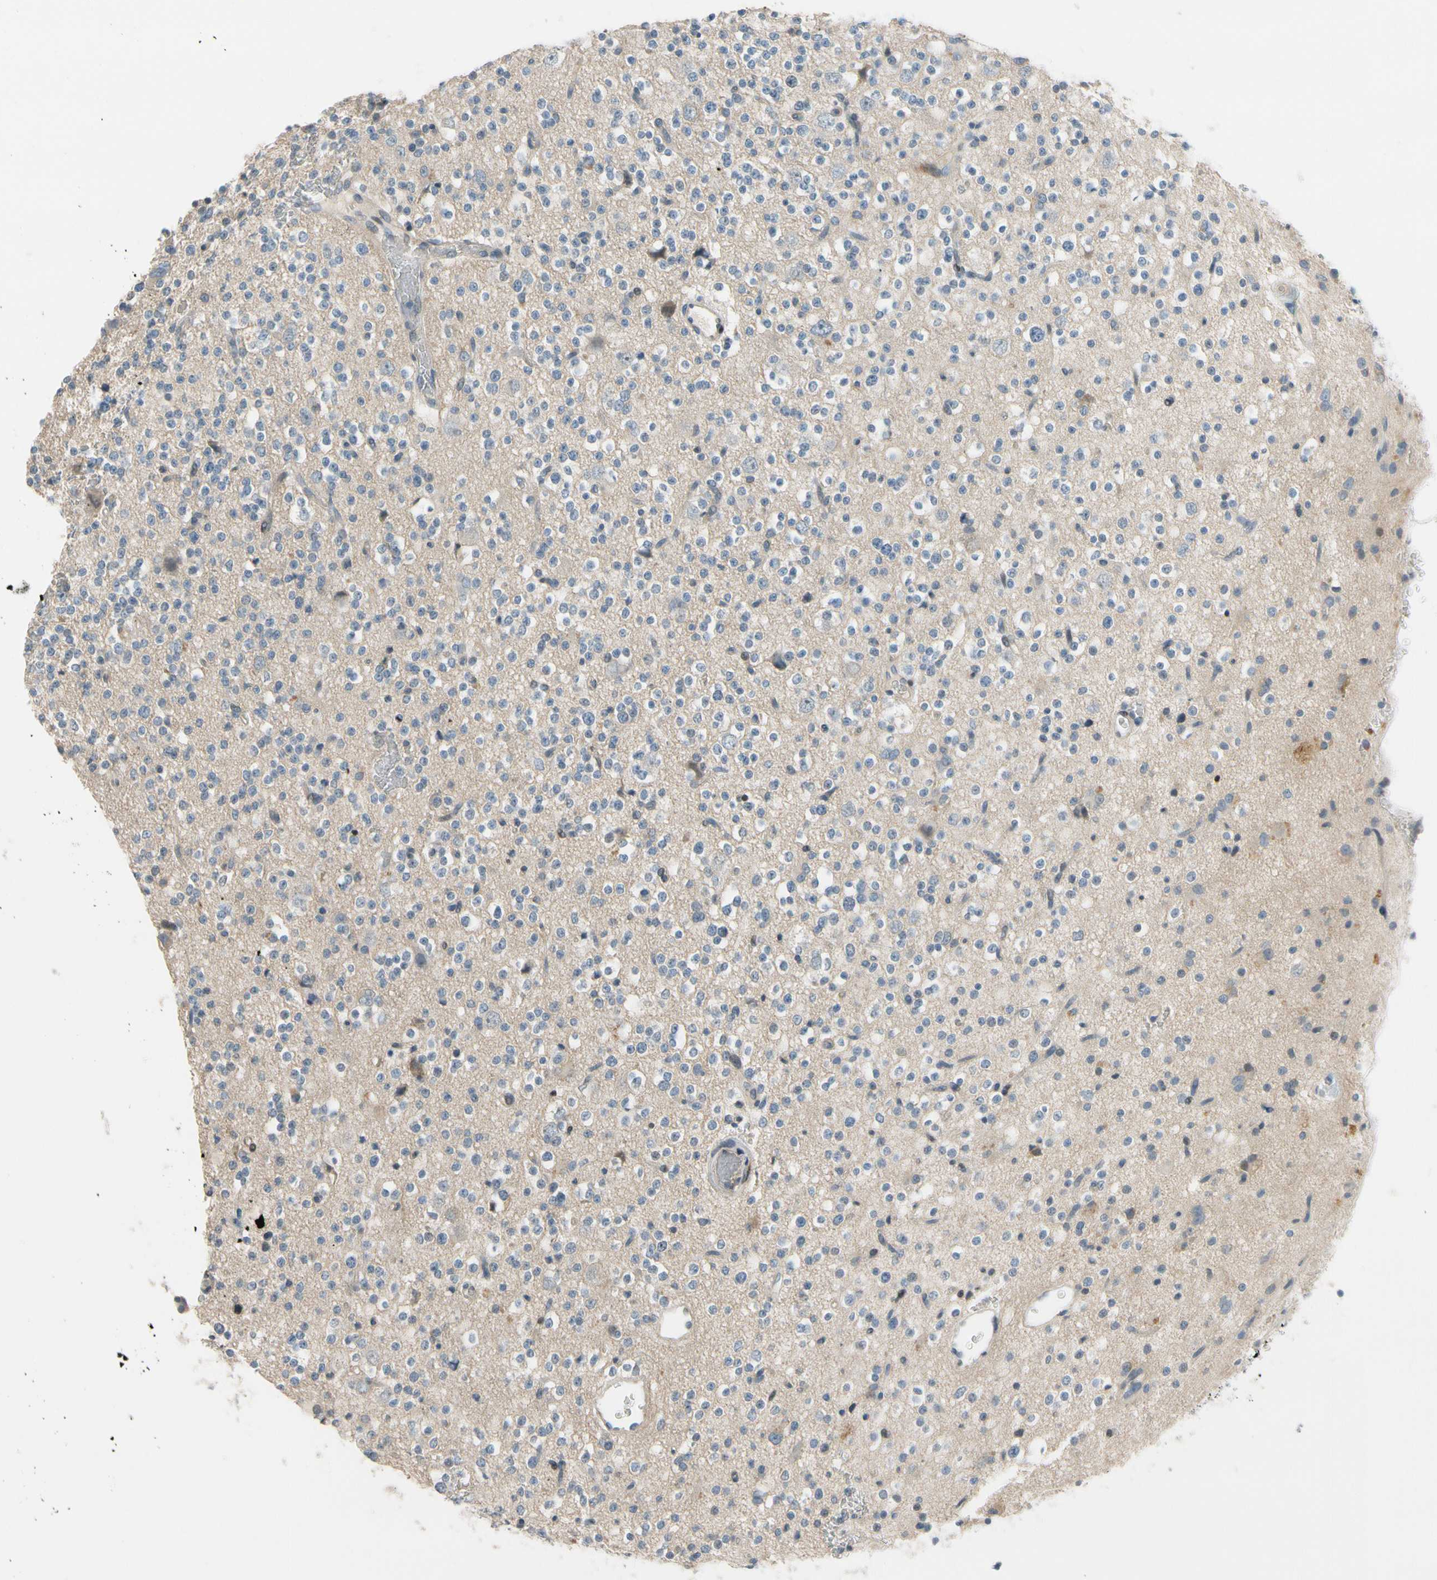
{"staining": {"intensity": "moderate", "quantity": "<25%", "location": "cytoplasmic/membranous"}, "tissue": "glioma", "cell_type": "Tumor cells", "image_type": "cancer", "snomed": [{"axis": "morphology", "description": "Glioma, malignant, High grade"}, {"axis": "topography", "description": "Brain"}], "caption": "A brown stain labels moderate cytoplasmic/membranous expression of a protein in glioma tumor cells. The staining is performed using DAB brown chromogen to label protein expression. The nuclei are counter-stained blue using hematoxylin.", "gene": "PIP5K1B", "patient": {"sex": "male", "age": 47}}